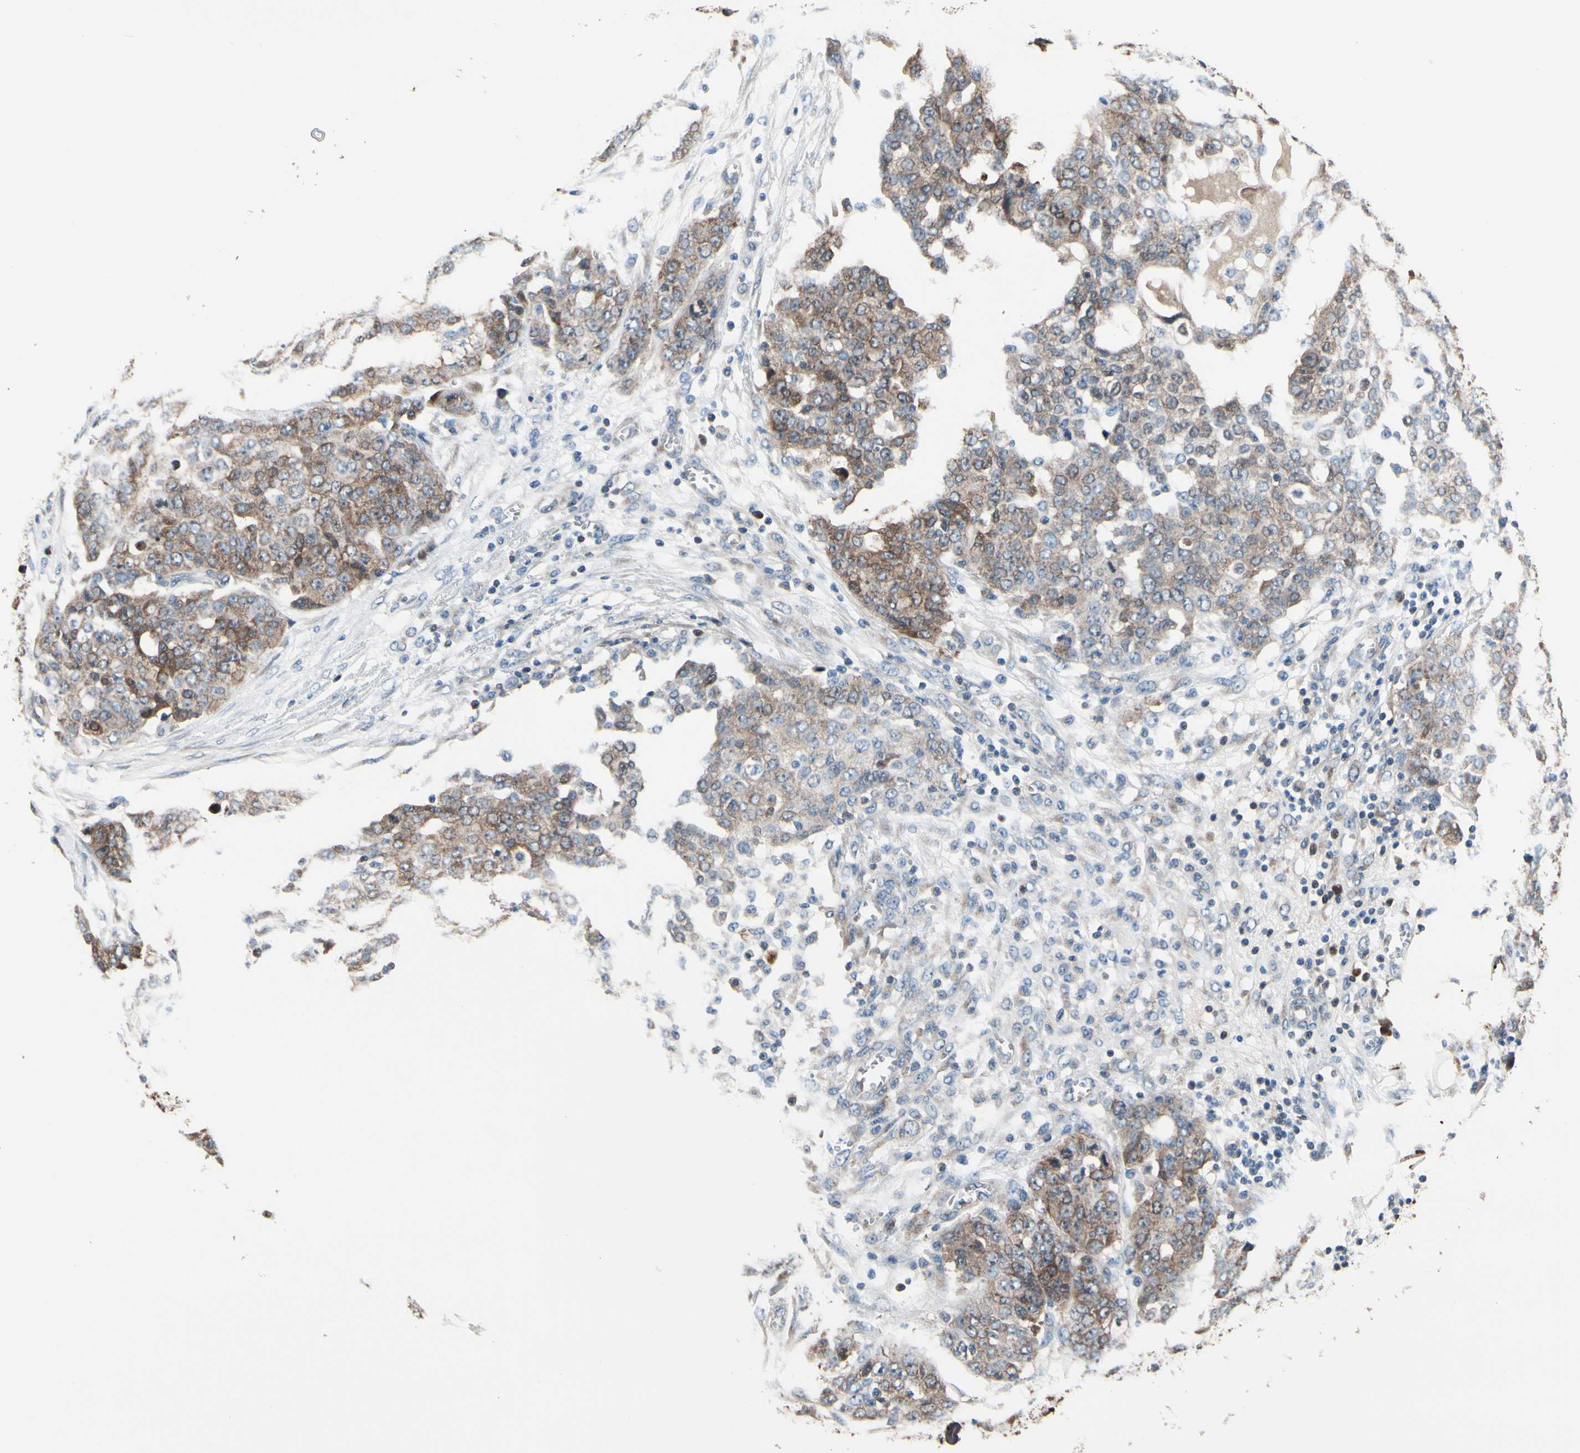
{"staining": {"intensity": "weak", "quantity": "25%-75%", "location": "cytoplasmic/membranous"}, "tissue": "ovarian cancer", "cell_type": "Tumor cells", "image_type": "cancer", "snomed": [{"axis": "morphology", "description": "Cystadenocarcinoma, serous, NOS"}, {"axis": "topography", "description": "Soft tissue"}, {"axis": "topography", "description": "Ovary"}], "caption": "A photomicrograph showing weak cytoplasmic/membranous positivity in about 25%-75% of tumor cells in ovarian cancer, as visualized by brown immunohistochemical staining.", "gene": "PRDX2", "patient": {"sex": "female", "age": 57}}